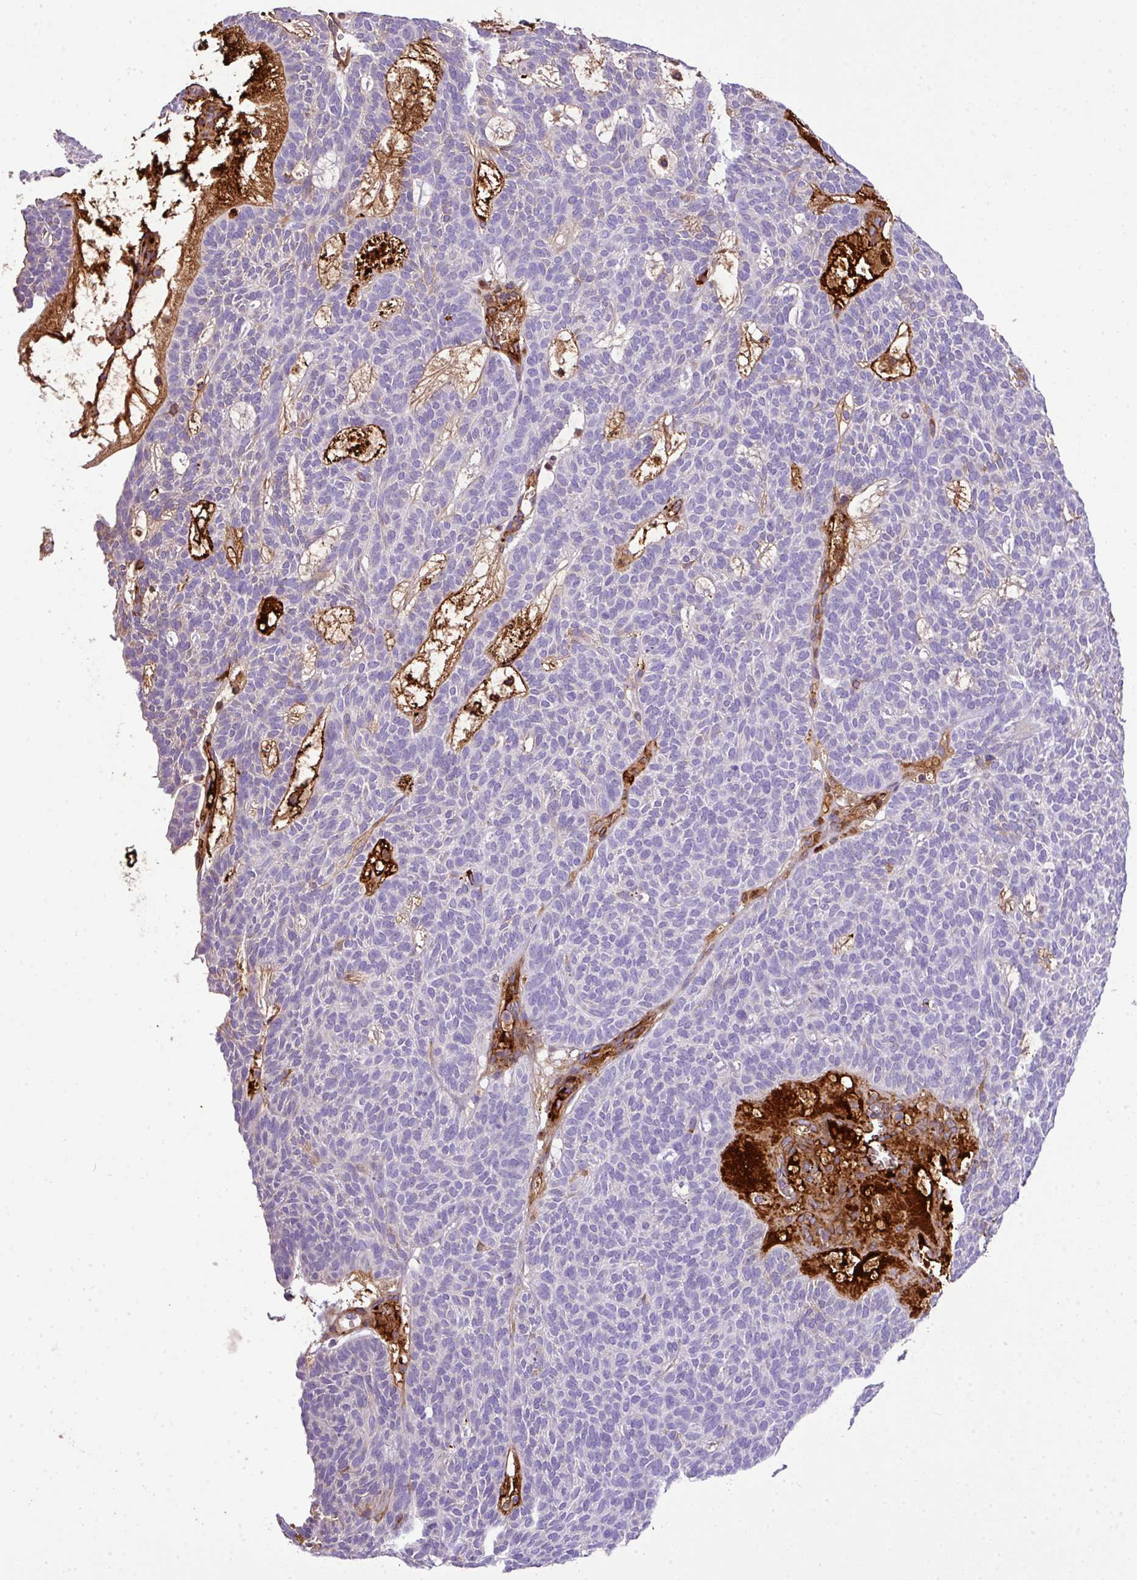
{"staining": {"intensity": "negative", "quantity": "none", "location": "none"}, "tissue": "skin cancer", "cell_type": "Tumor cells", "image_type": "cancer", "snomed": [{"axis": "morphology", "description": "Squamous cell carcinoma, NOS"}, {"axis": "topography", "description": "Skin"}], "caption": "Immunohistochemical staining of squamous cell carcinoma (skin) reveals no significant expression in tumor cells. (IHC, brightfield microscopy, high magnification).", "gene": "CTXN2", "patient": {"sex": "female", "age": 90}}